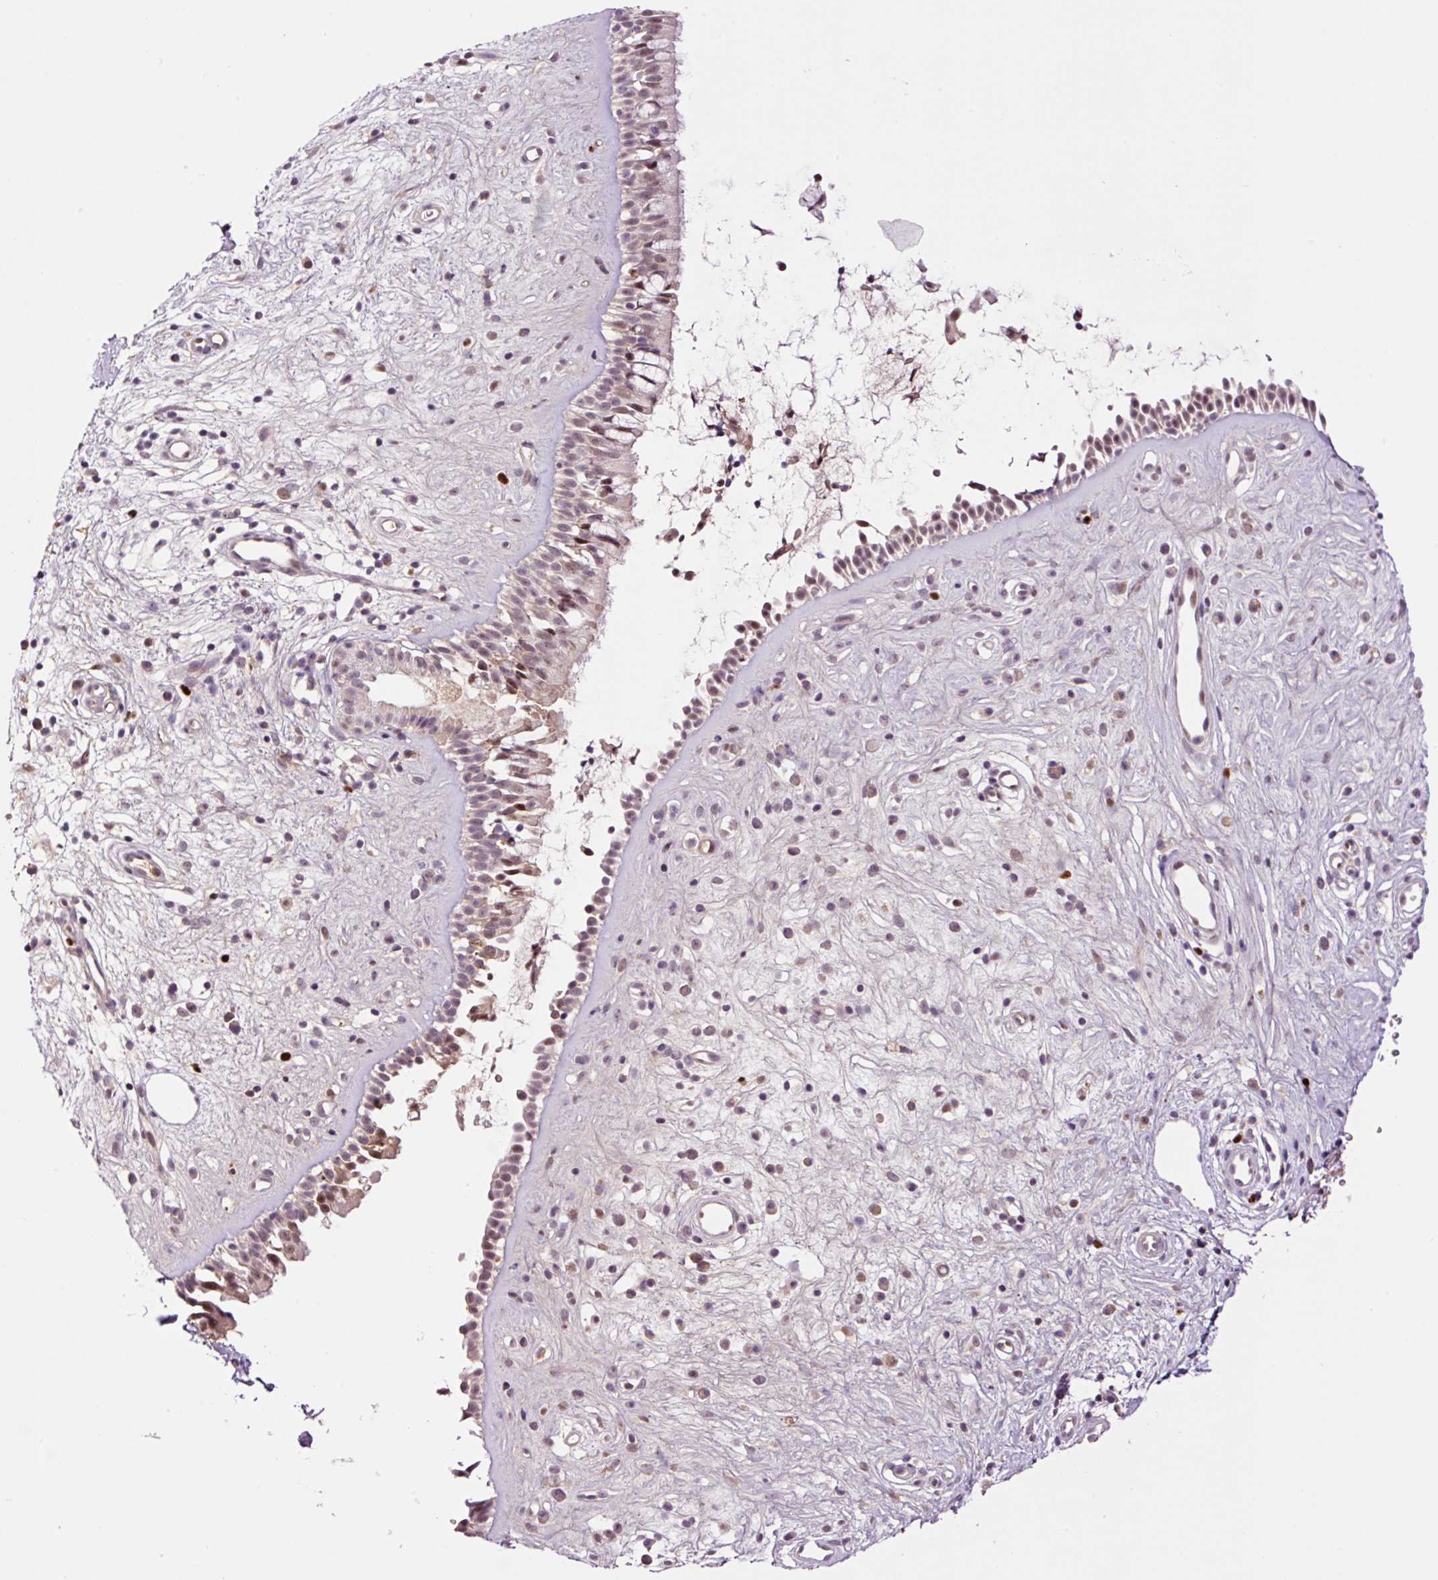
{"staining": {"intensity": "moderate", "quantity": ">75%", "location": "nuclear"}, "tissue": "nasopharynx", "cell_type": "Respiratory epithelial cells", "image_type": "normal", "snomed": [{"axis": "morphology", "description": "Normal tissue, NOS"}, {"axis": "topography", "description": "Nasopharynx"}], "caption": "The micrograph shows a brown stain indicating the presence of a protein in the nuclear of respiratory epithelial cells in nasopharynx. (brown staining indicates protein expression, while blue staining denotes nuclei).", "gene": "DPPA4", "patient": {"sex": "male", "age": 32}}